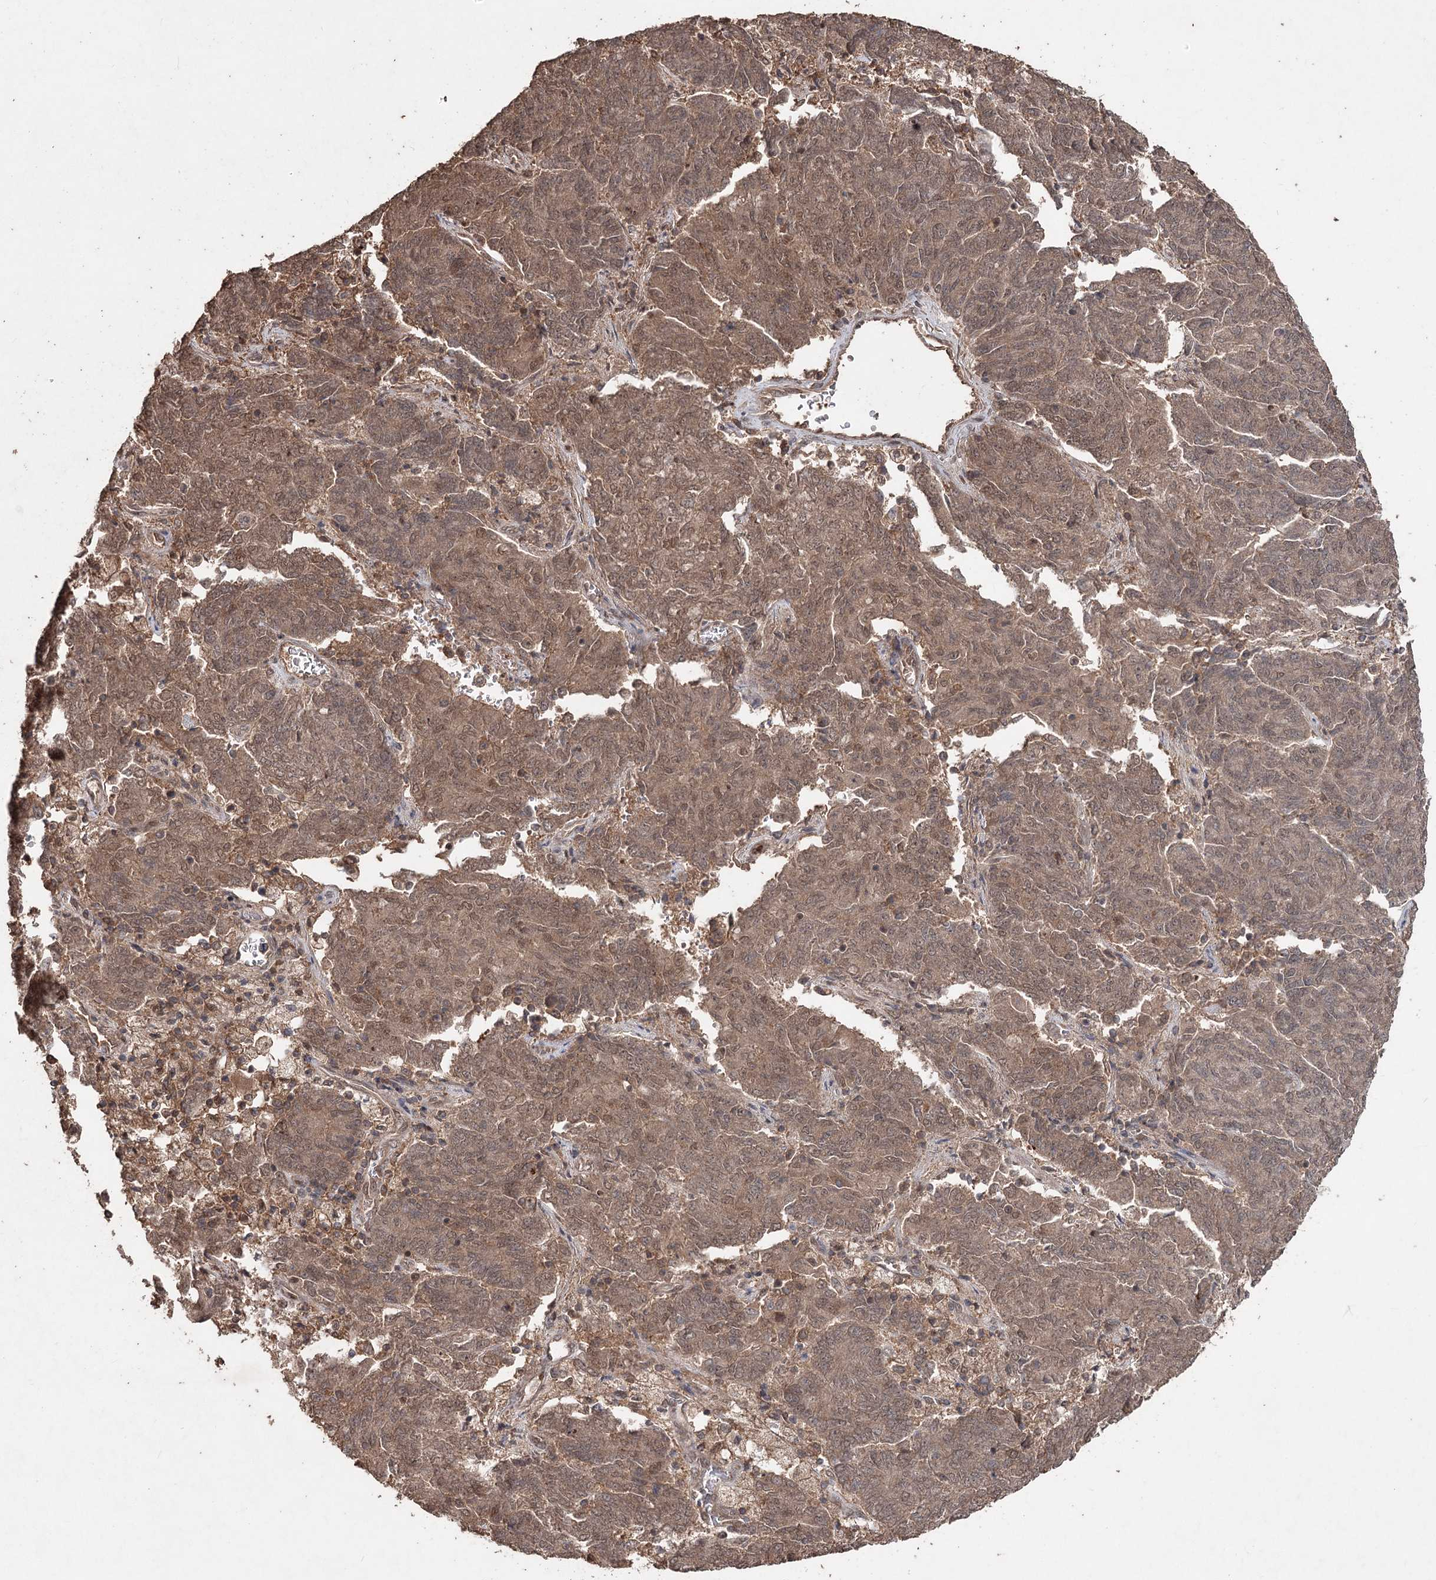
{"staining": {"intensity": "moderate", "quantity": ">75%", "location": "cytoplasmic/membranous,nuclear"}, "tissue": "endometrial cancer", "cell_type": "Tumor cells", "image_type": "cancer", "snomed": [{"axis": "morphology", "description": "Adenocarcinoma, NOS"}, {"axis": "topography", "description": "Endometrium"}], "caption": "Immunohistochemical staining of human endometrial cancer (adenocarcinoma) displays medium levels of moderate cytoplasmic/membranous and nuclear staining in approximately >75% of tumor cells.", "gene": "FBXO7", "patient": {"sex": "female", "age": 80}}